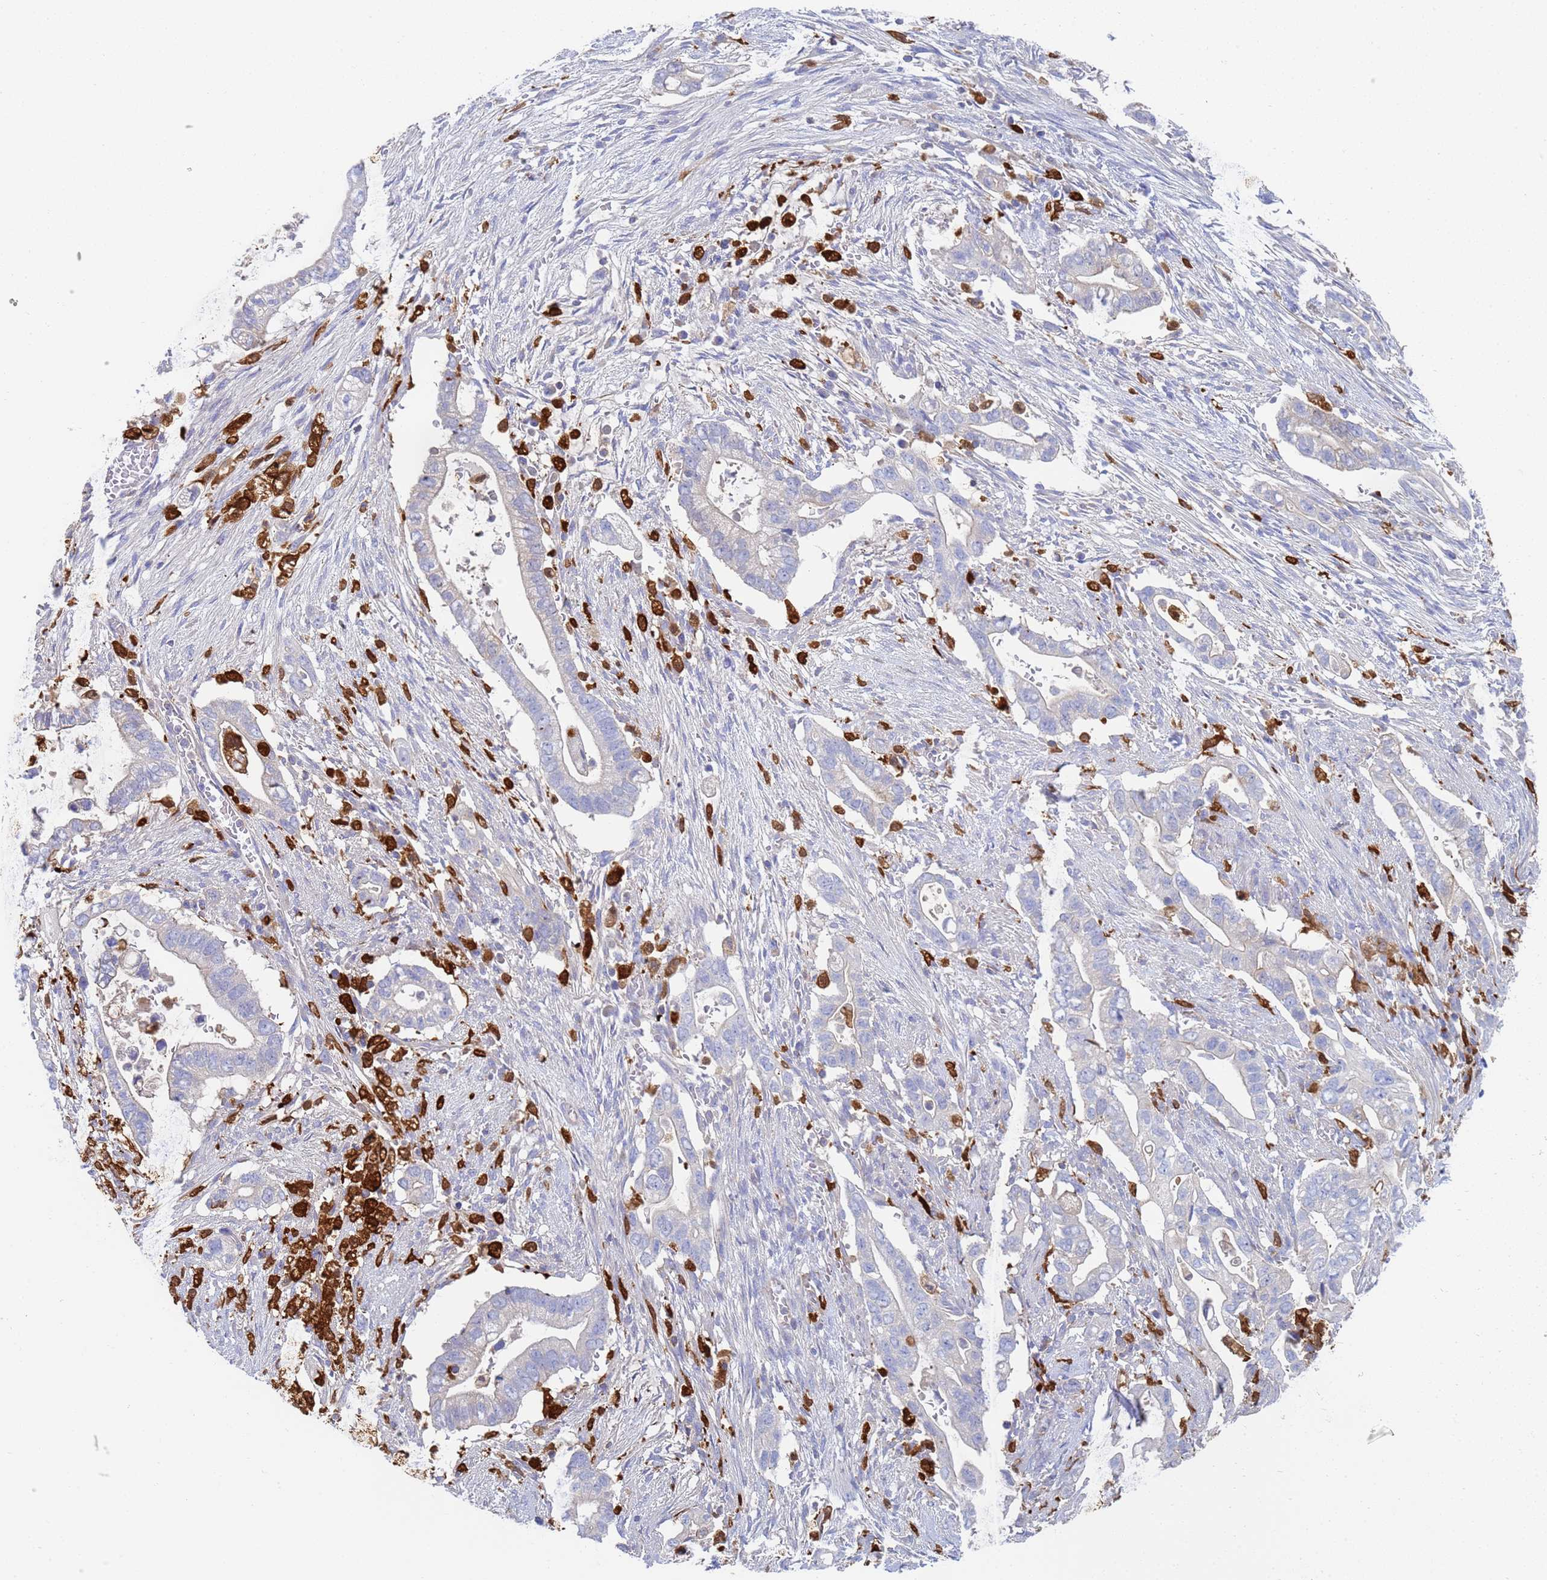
{"staining": {"intensity": "negative", "quantity": "none", "location": "none"}, "tissue": "pancreatic cancer", "cell_type": "Tumor cells", "image_type": "cancer", "snomed": [{"axis": "morphology", "description": "Adenocarcinoma, NOS"}, {"axis": "topography", "description": "Pancreas"}], "caption": "There is no significant expression in tumor cells of adenocarcinoma (pancreatic).", "gene": "GCHFR", "patient": {"sex": "female", "age": 72}}